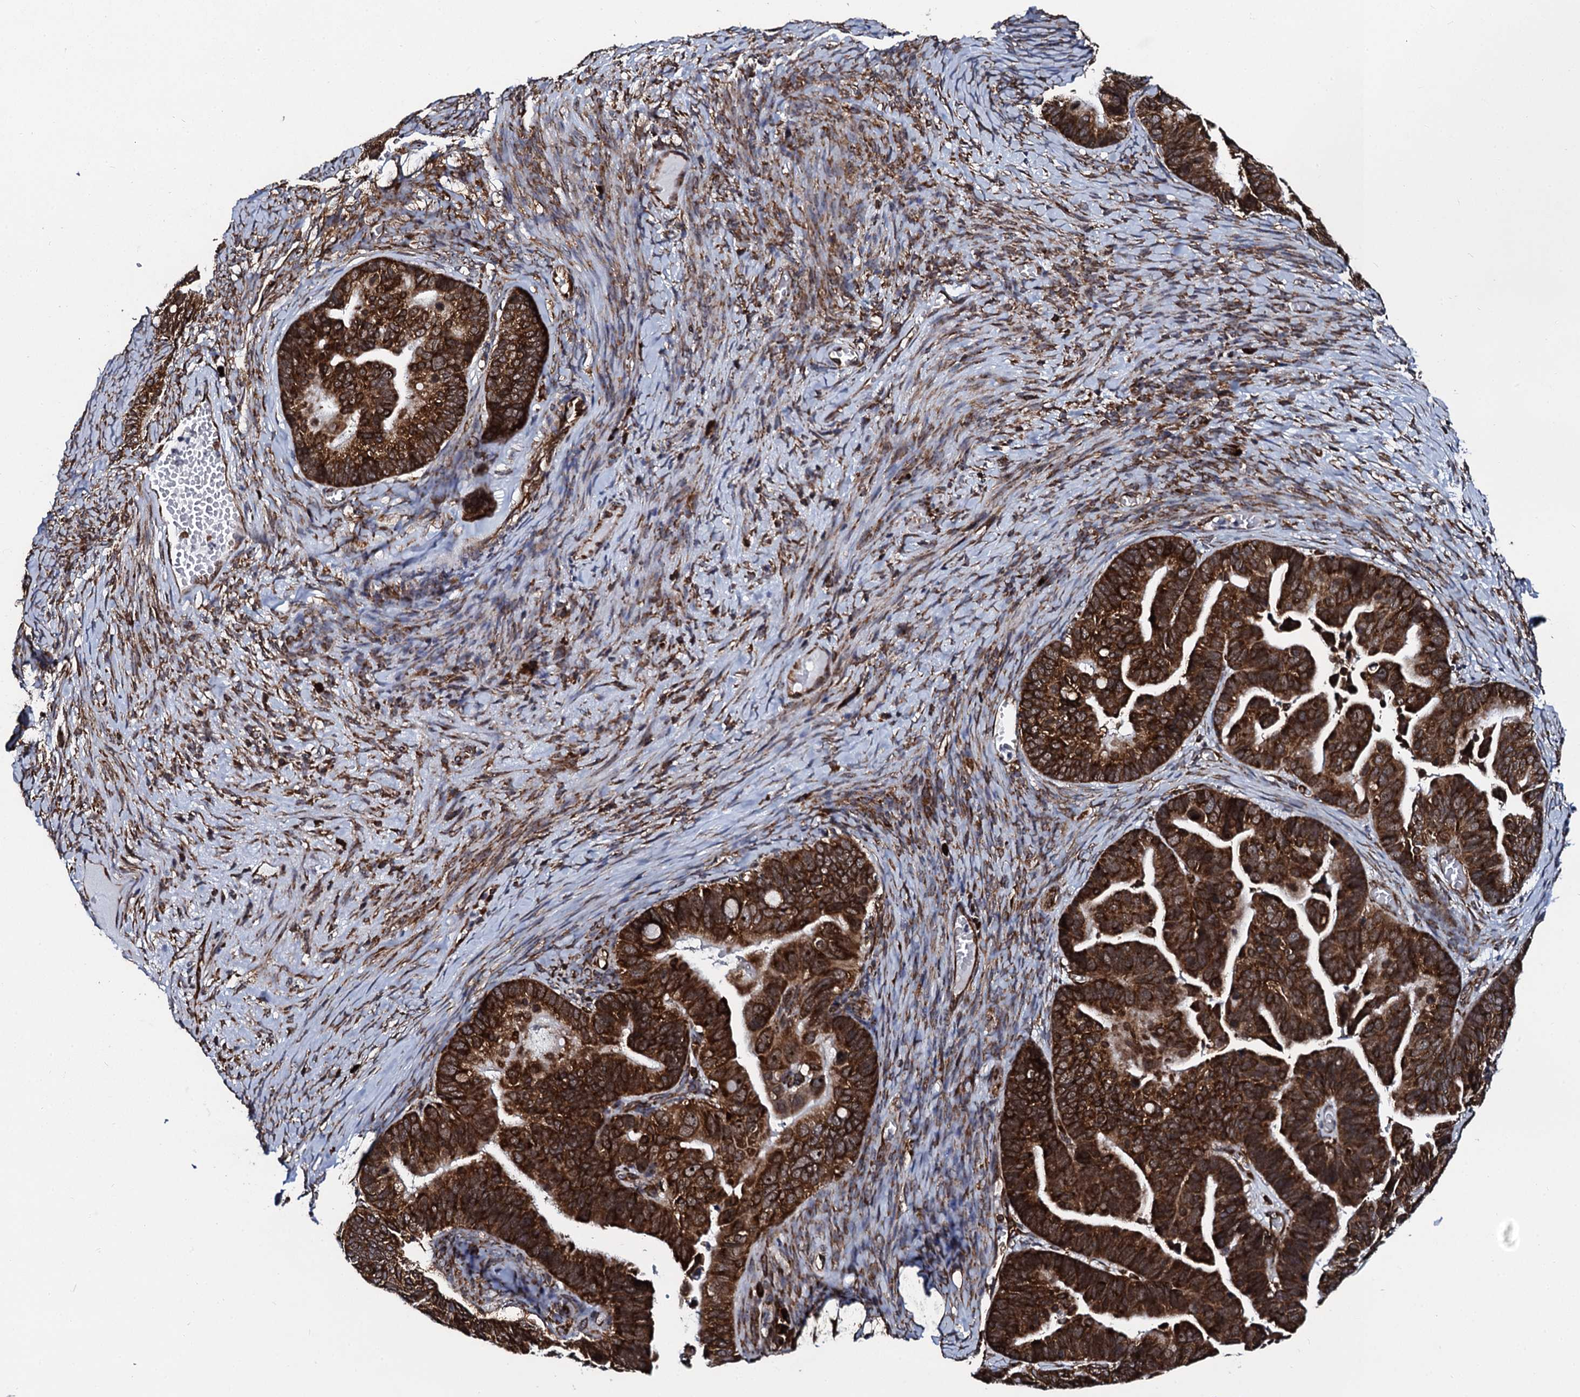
{"staining": {"intensity": "strong", "quantity": ">75%", "location": "cytoplasmic/membranous"}, "tissue": "ovarian cancer", "cell_type": "Tumor cells", "image_type": "cancer", "snomed": [{"axis": "morphology", "description": "Cystadenocarcinoma, serous, NOS"}, {"axis": "topography", "description": "Ovary"}], "caption": "A high-resolution image shows immunohistochemistry staining of ovarian cancer (serous cystadenocarcinoma), which reveals strong cytoplasmic/membranous positivity in about >75% of tumor cells. The staining is performed using DAB (3,3'-diaminobenzidine) brown chromogen to label protein expression. The nuclei are counter-stained blue using hematoxylin.", "gene": "SPTY2D1", "patient": {"sex": "female", "age": 56}}